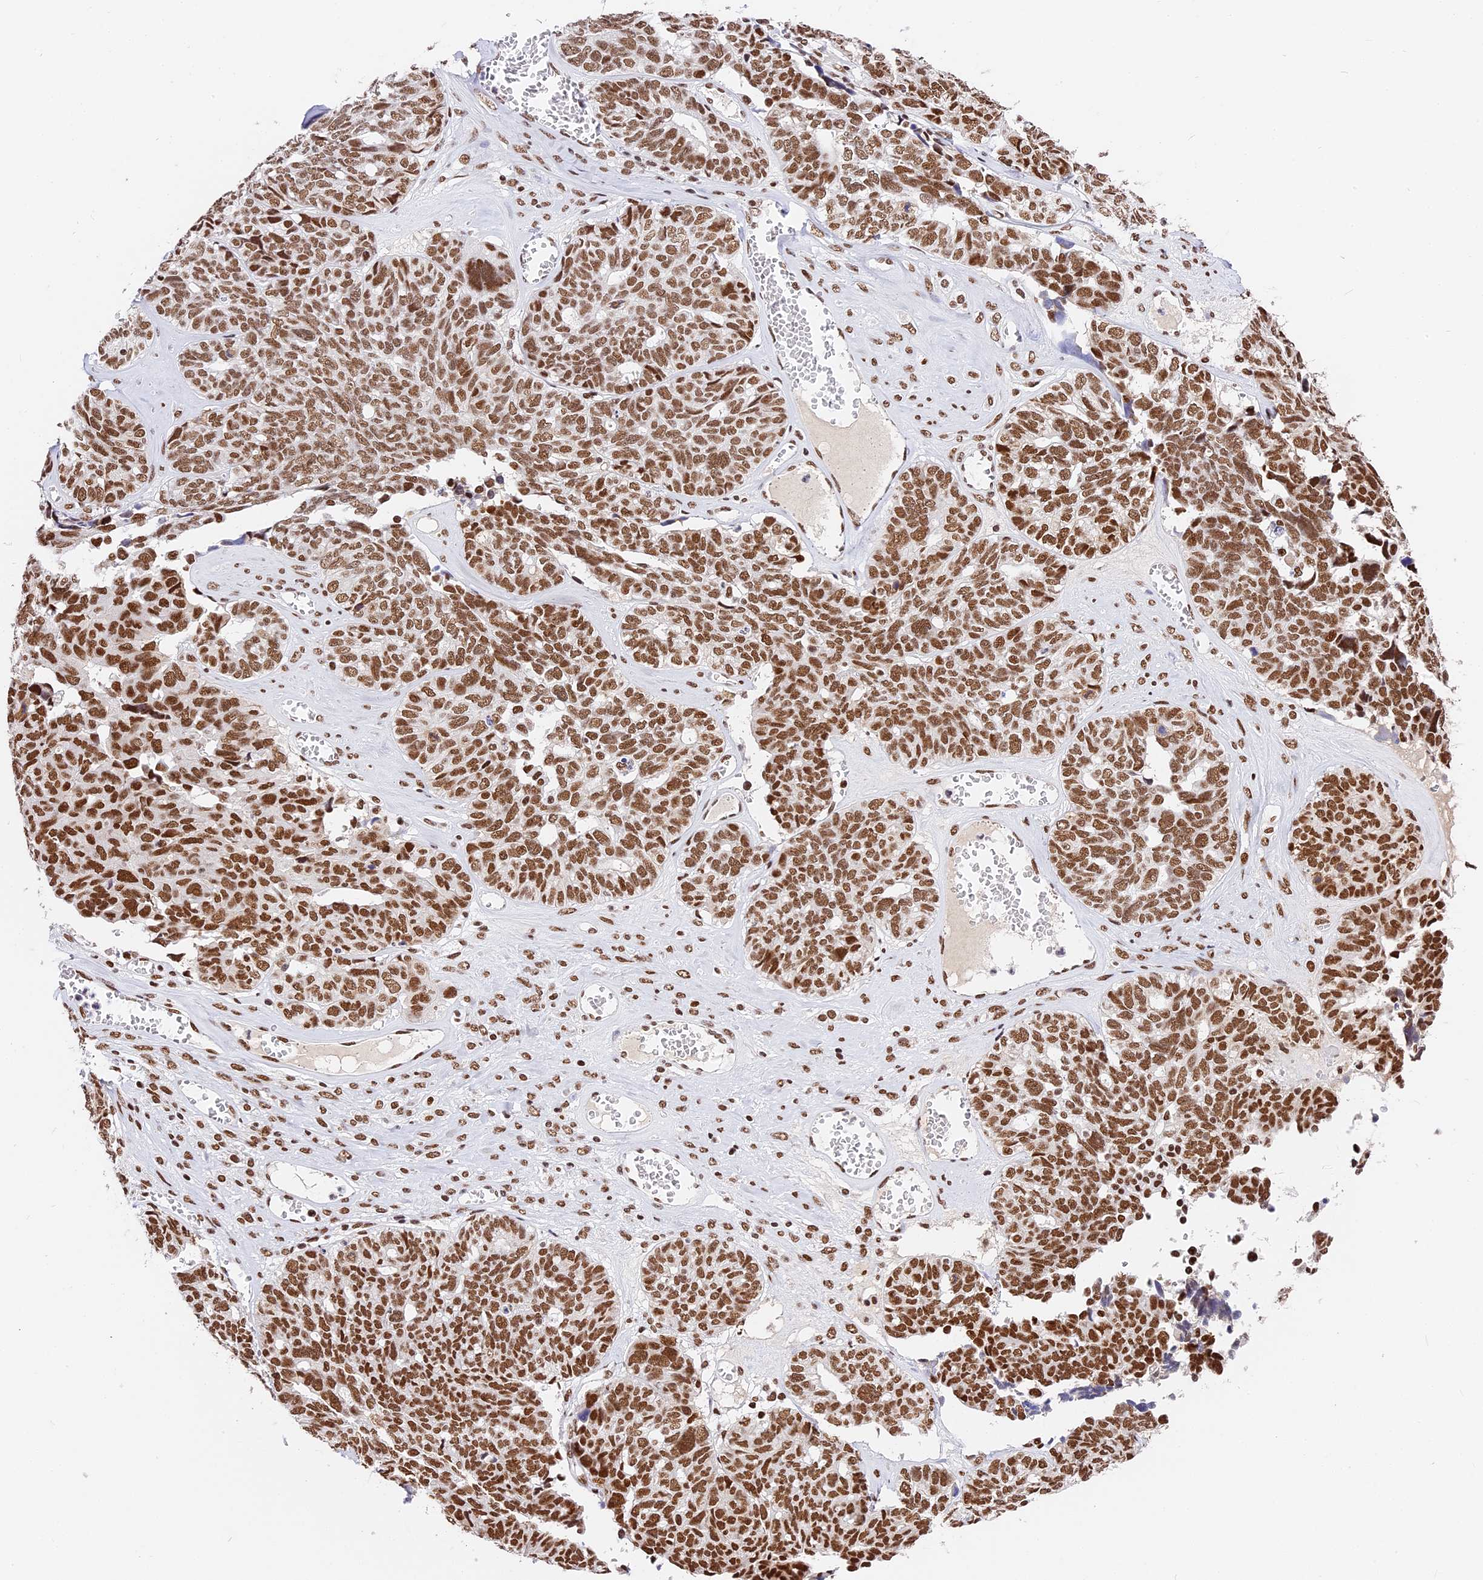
{"staining": {"intensity": "moderate", "quantity": ">75%", "location": "nuclear"}, "tissue": "ovarian cancer", "cell_type": "Tumor cells", "image_type": "cancer", "snomed": [{"axis": "morphology", "description": "Cystadenocarcinoma, serous, NOS"}, {"axis": "topography", "description": "Ovary"}], "caption": "Immunohistochemistry (DAB (3,3'-diaminobenzidine)) staining of human ovarian cancer exhibits moderate nuclear protein staining in approximately >75% of tumor cells.", "gene": "SBNO1", "patient": {"sex": "female", "age": 79}}